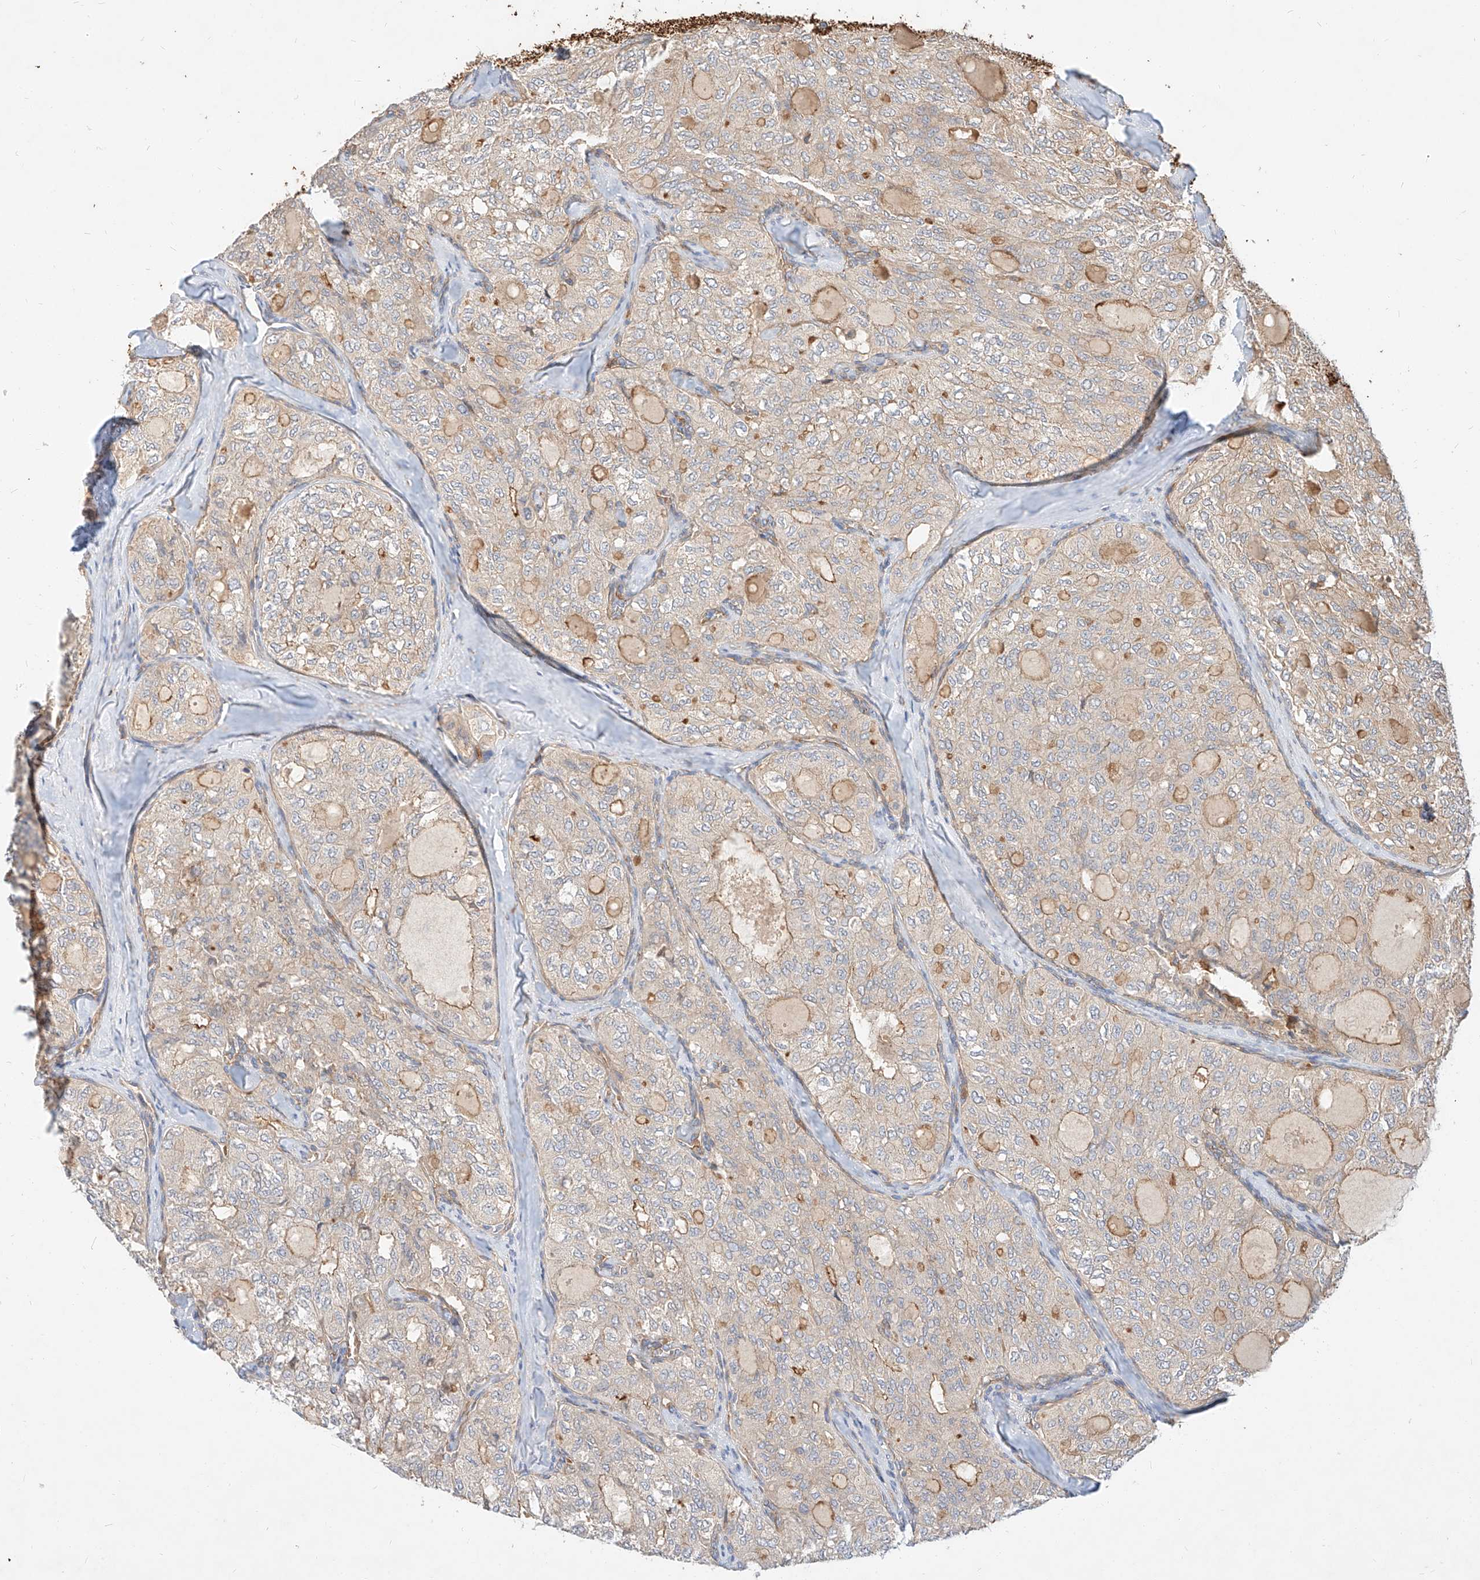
{"staining": {"intensity": "weak", "quantity": "<25%", "location": "cytoplasmic/membranous"}, "tissue": "thyroid cancer", "cell_type": "Tumor cells", "image_type": "cancer", "snomed": [{"axis": "morphology", "description": "Follicular adenoma carcinoma, NOS"}, {"axis": "topography", "description": "Thyroid gland"}], "caption": "Tumor cells are negative for brown protein staining in follicular adenoma carcinoma (thyroid).", "gene": "NFAM1", "patient": {"sex": "male", "age": 75}}